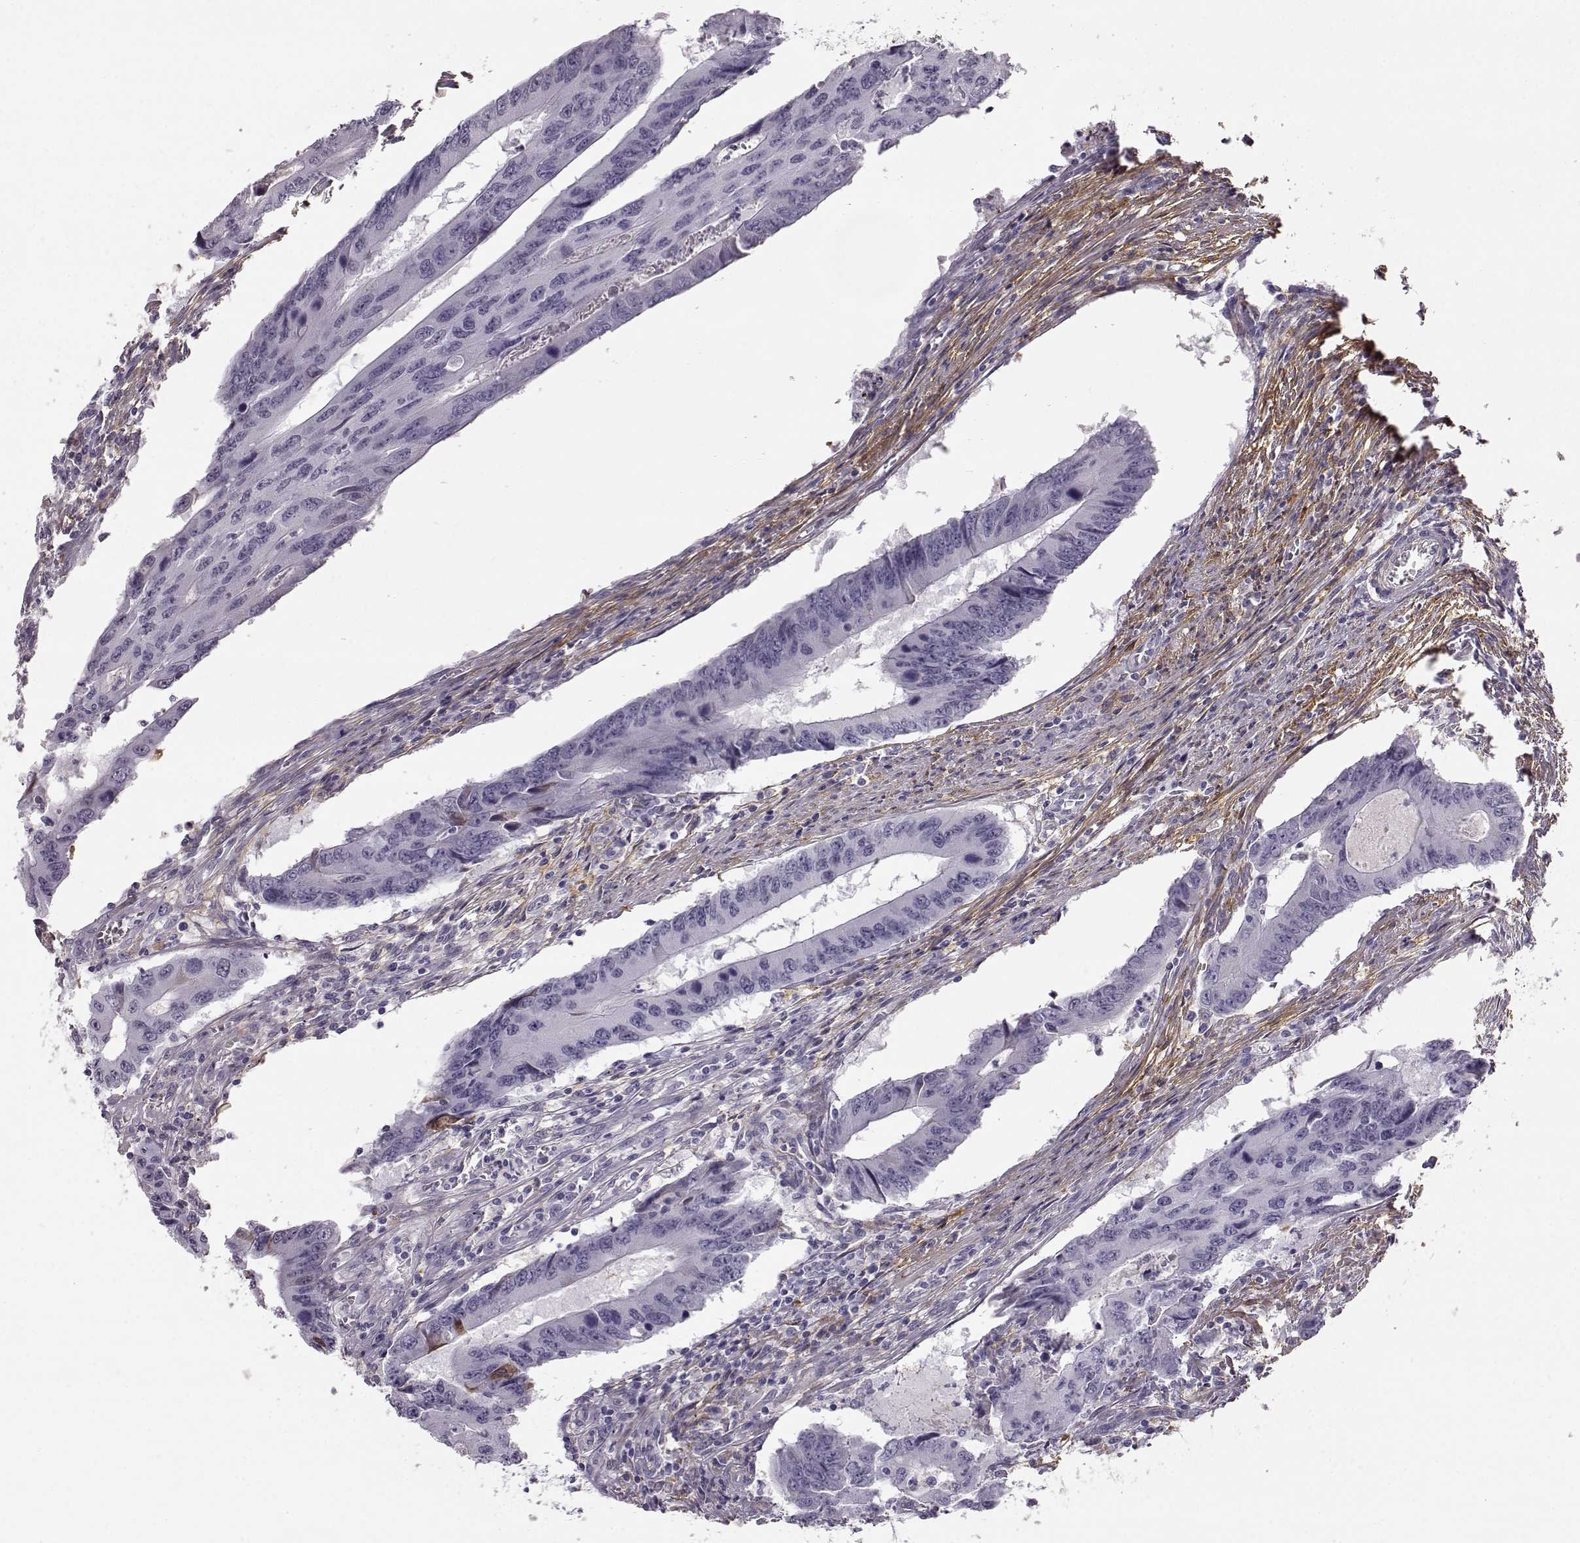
{"staining": {"intensity": "negative", "quantity": "none", "location": "none"}, "tissue": "colorectal cancer", "cell_type": "Tumor cells", "image_type": "cancer", "snomed": [{"axis": "morphology", "description": "Adenocarcinoma, NOS"}, {"axis": "topography", "description": "Colon"}], "caption": "Immunohistochemistry (IHC) micrograph of neoplastic tissue: colorectal cancer (adenocarcinoma) stained with DAB shows no significant protein positivity in tumor cells.", "gene": "TRIM69", "patient": {"sex": "male", "age": 53}}